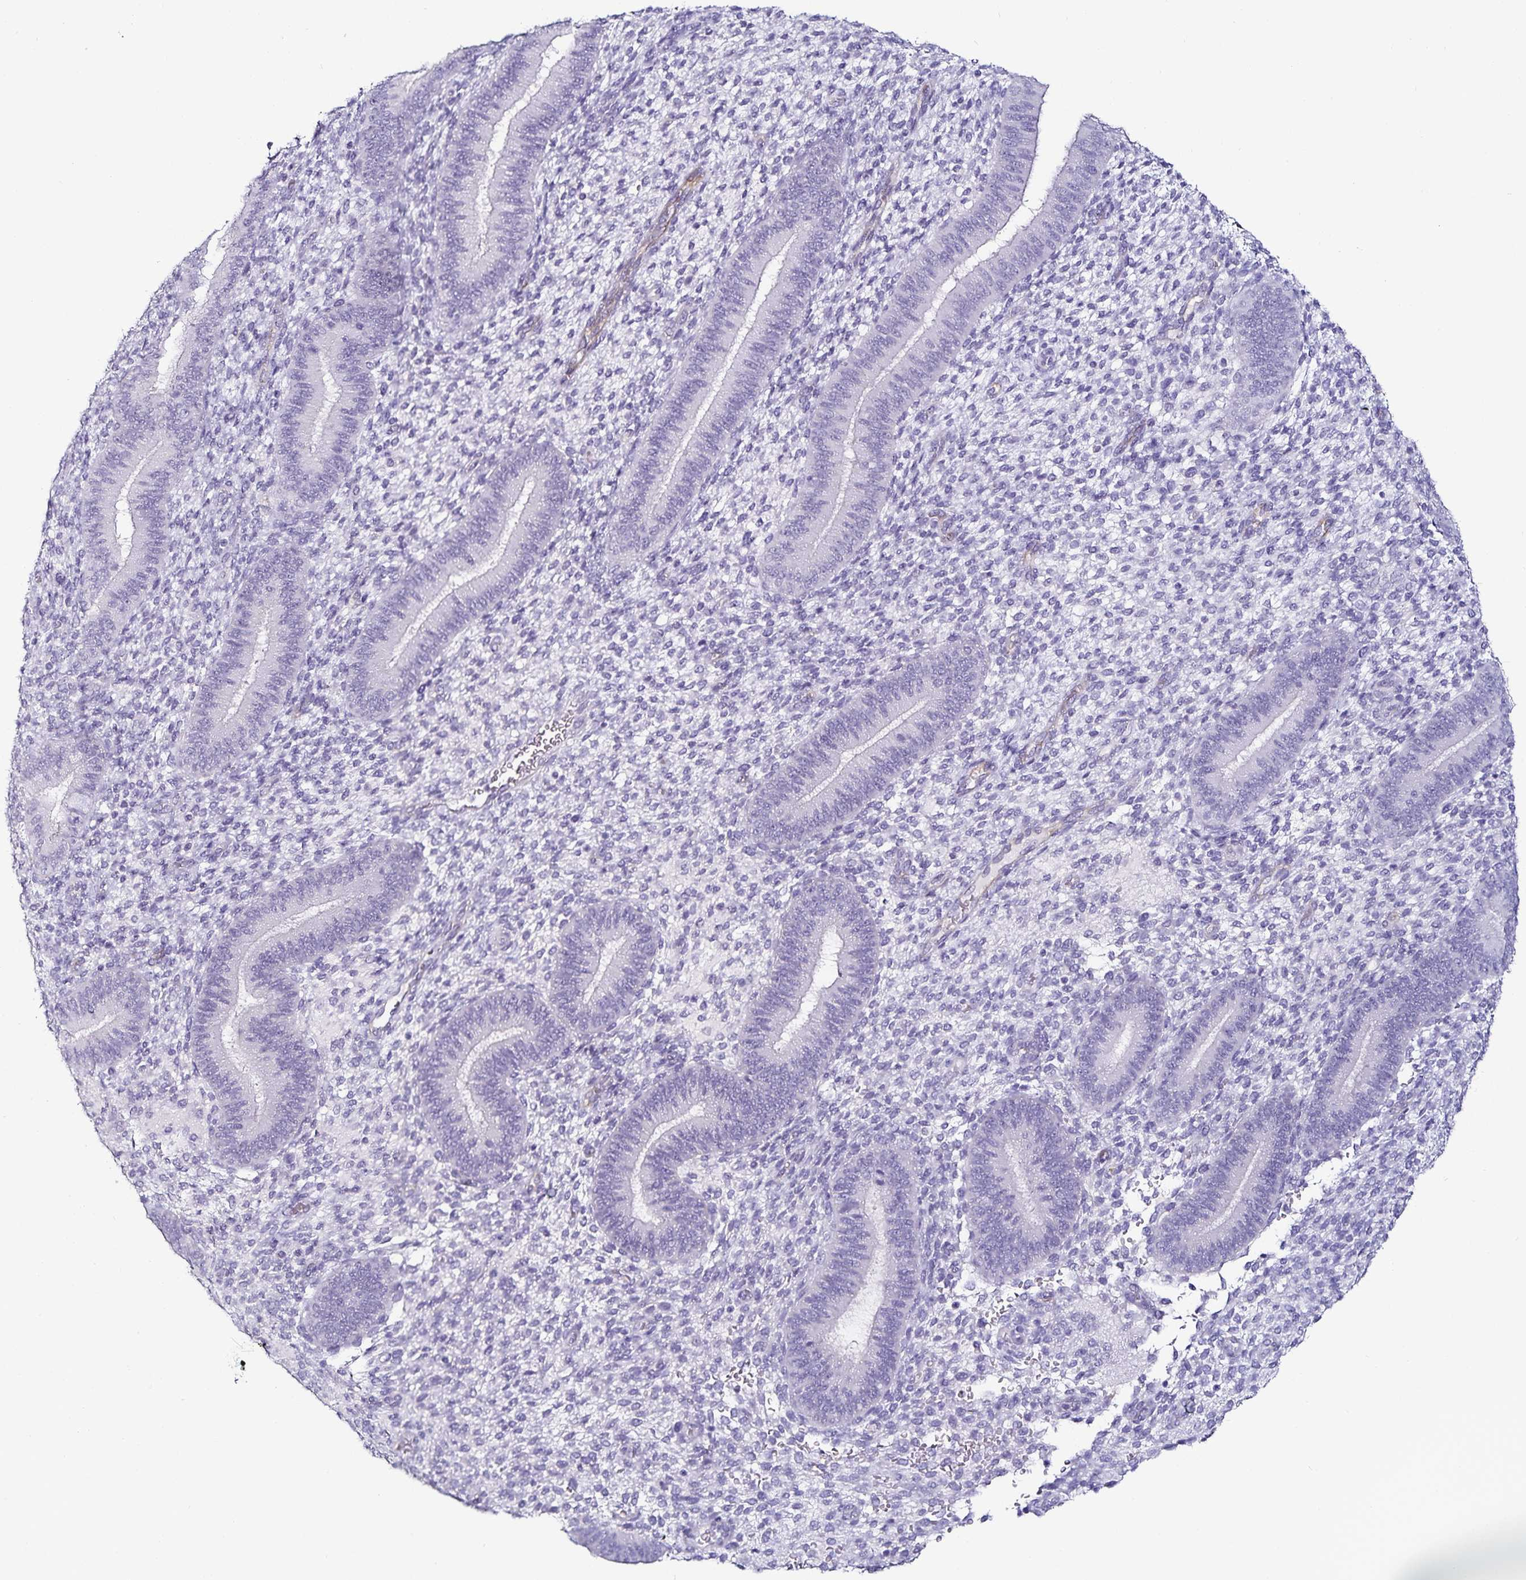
{"staining": {"intensity": "negative", "quantity": "none", "location": "none"}, "tissue": "endometrium", "cell_type": "Cells in endometrial stroma", "image_type": "normal", "snomed": [{"axis": "morphology", "description": "Normal tissue, NOS"}, {"axis": "topography", "description": "Endometrium"}], "caption": "High power microscopy image of an immunohistochemistry histopathology image of unremarkable endometrium, revealing no significant staining in cells in endometrial stroma. Brightfield microscopy of immunohistochemistry (IHC) stained with DAB (brown) and hematoxylin (blue), captured at high magnification.", "gene": "TSPAN7", "patient": {"sex": "female", "age": 39}}